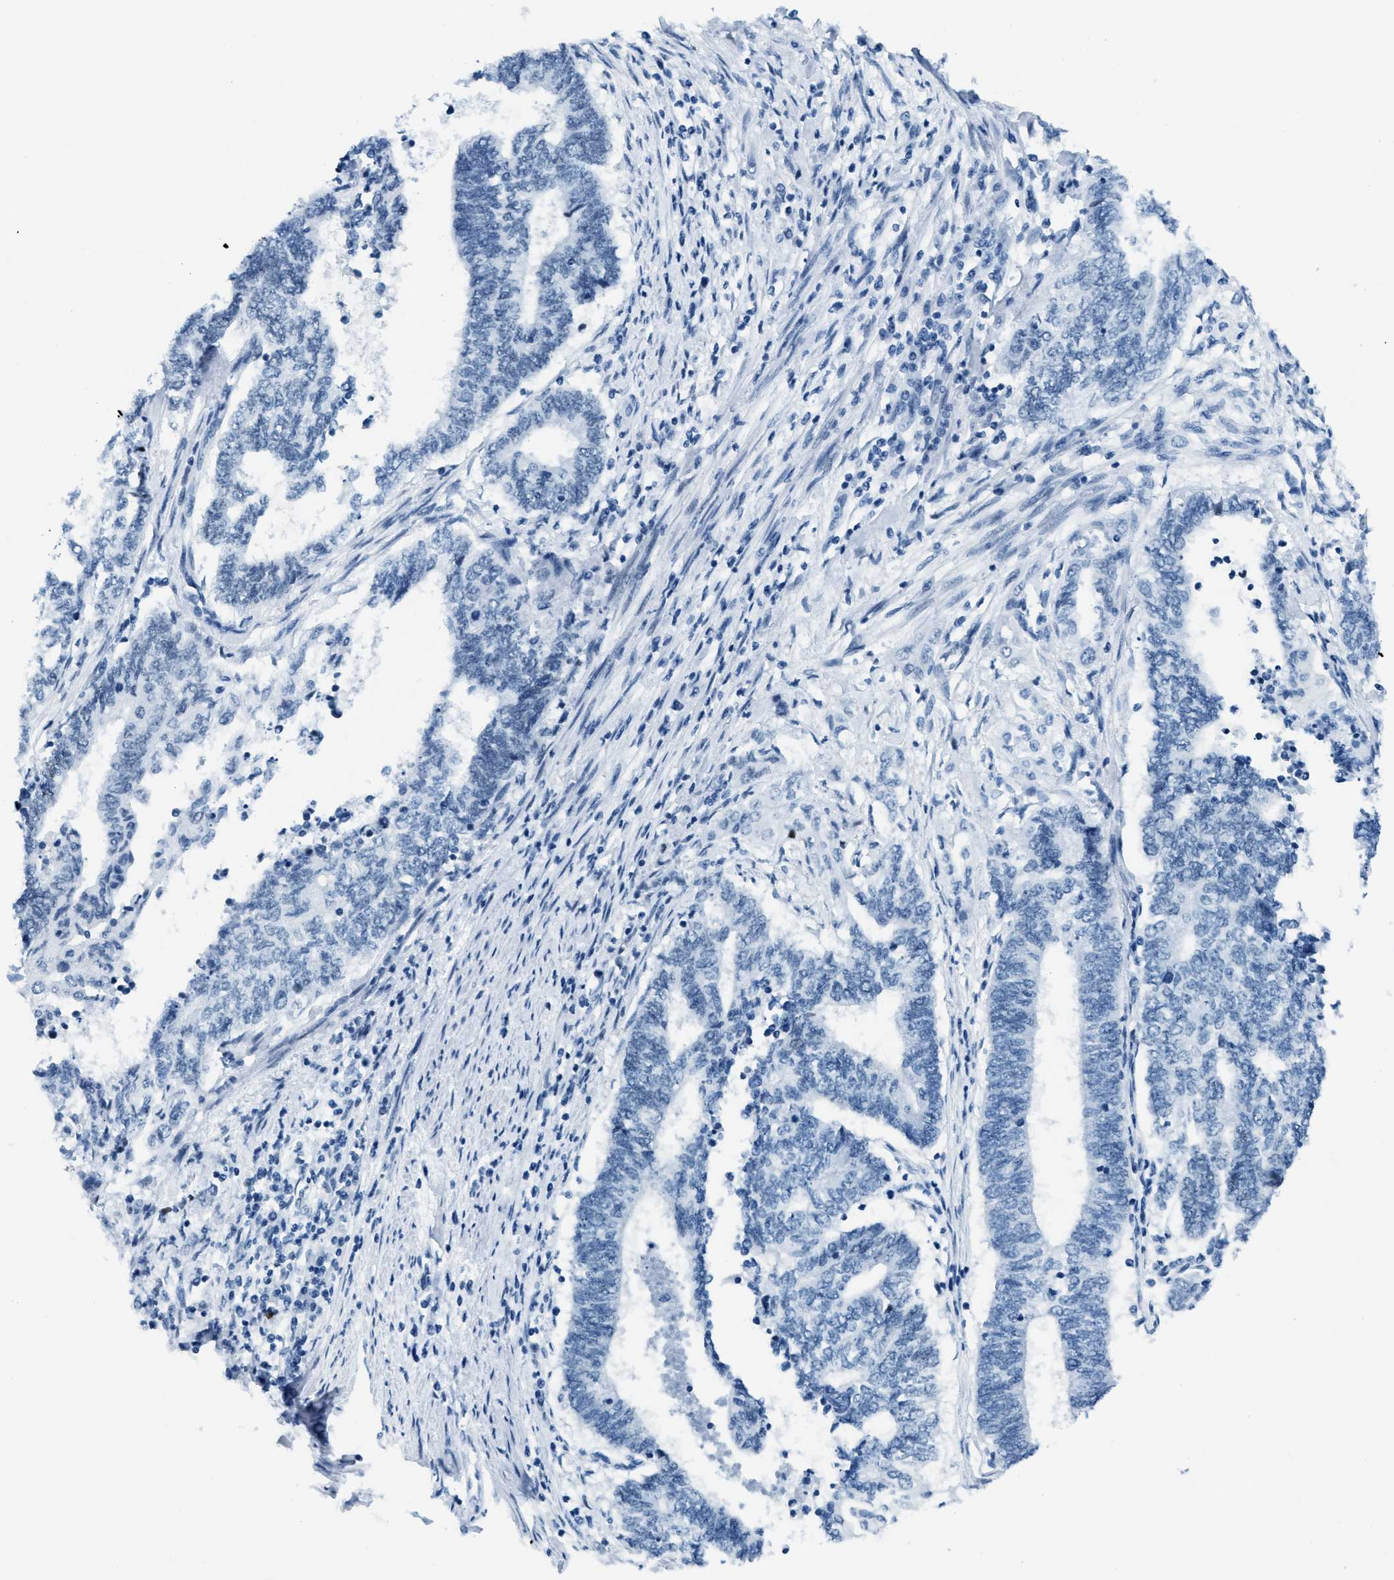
{"staining": {"intensity": "negative", "quantity": "none", "location": "none"}, "tissue": "endometrial cancer", "cell_type": "Tumor cells", "image_type": "cancer", "snomed": [{"axis": "morphology", "description": "Adenocarcinoma, NOS"}, {"axis": "topography", "description": "Uterus"}, {"axis": "topography", "description": "Endometrium"}], "caption": "Protein analysis of endometrial adenocarcinoma demonstrates no significant expression in tumor cells.", "gene": "PLA2G2A", "patient": {"sex": "female", "age": 70}}